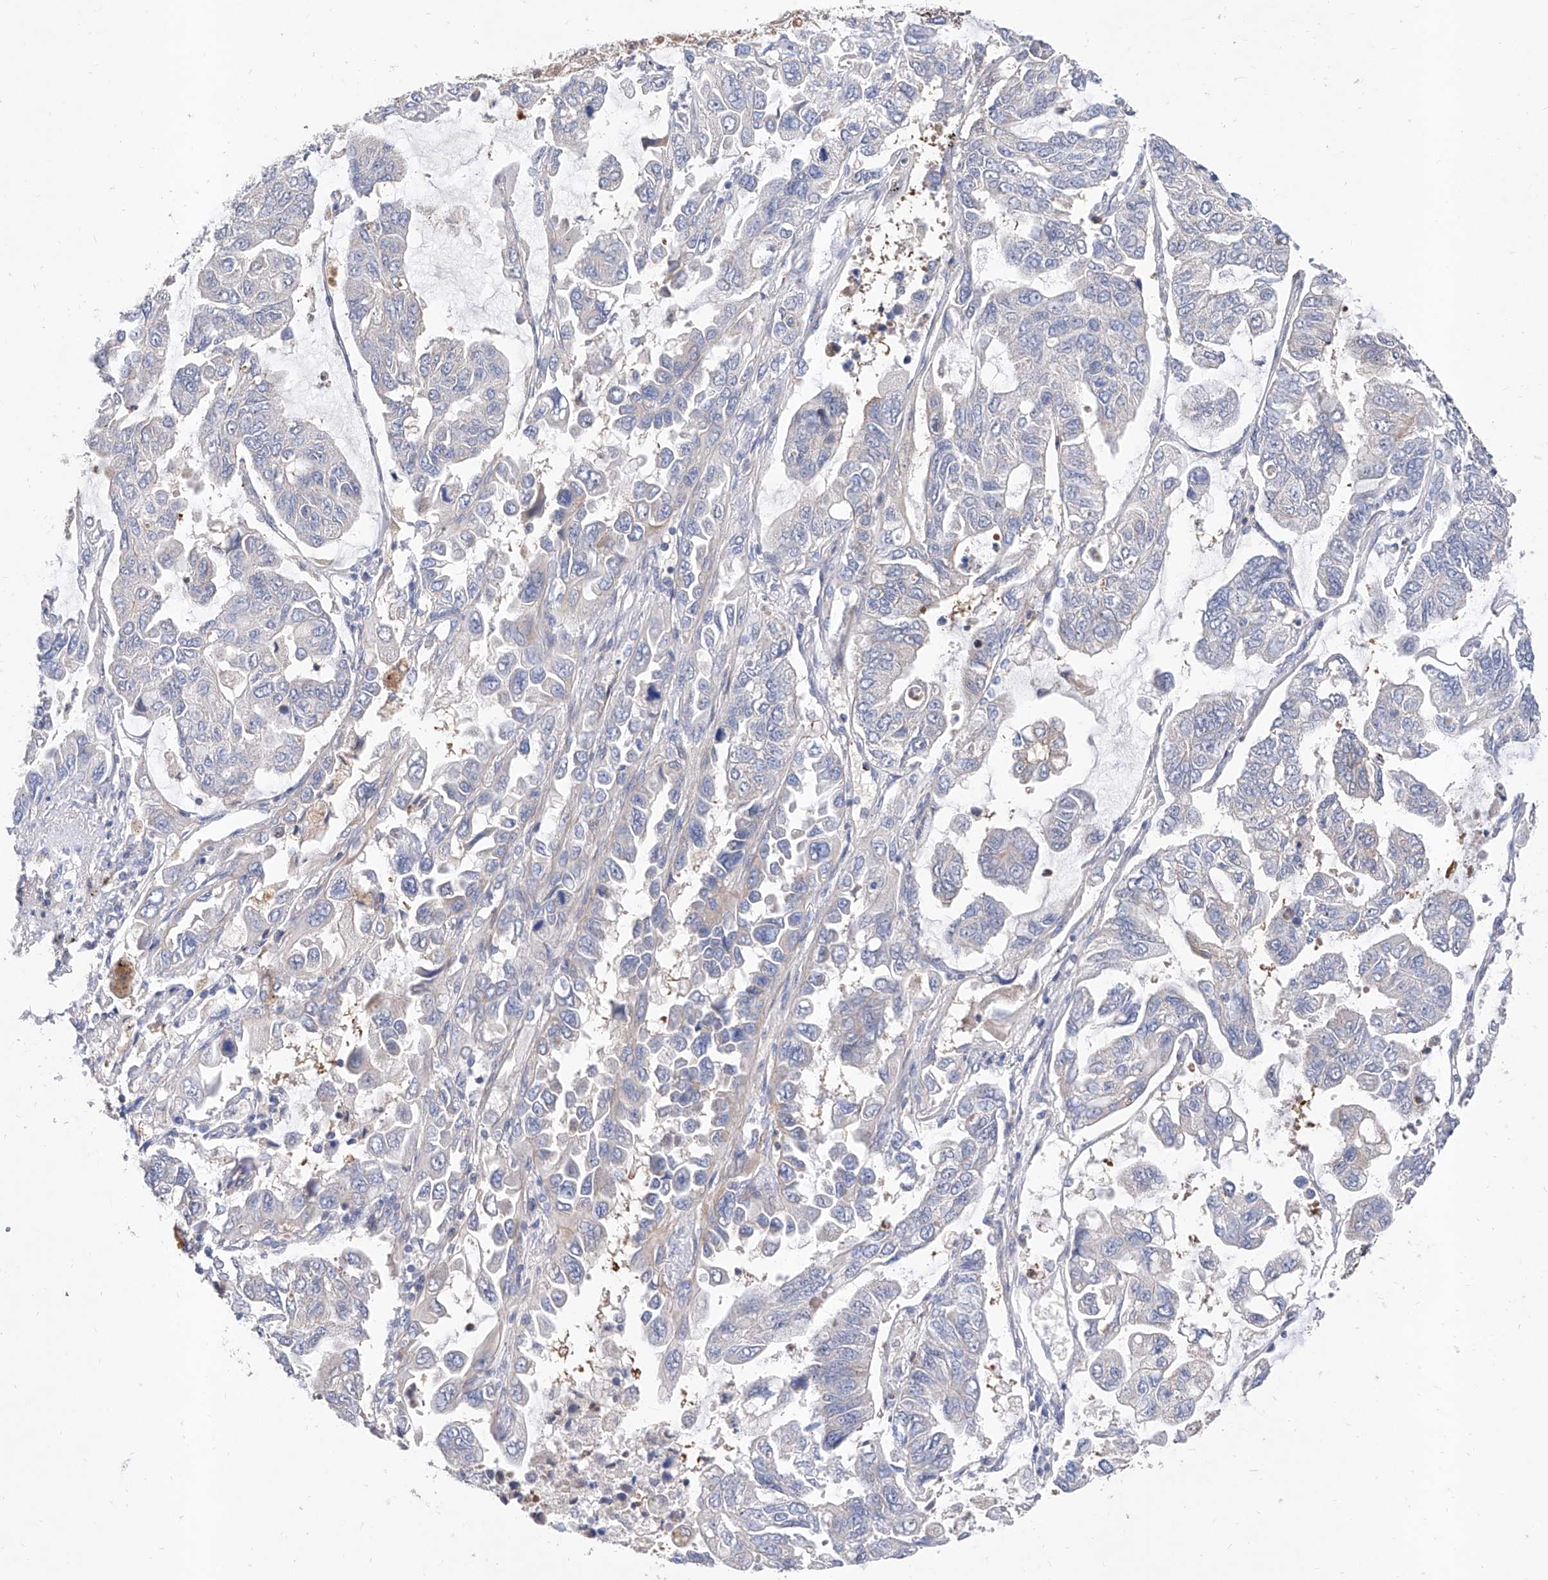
{"staining": {"intensity": "negative", "quantity": "none", "location": "none"}, "tissue": "lung cancer", "cell_type": "Tumor cells", "image_type": "cancer", "snomed": [{"axis": "morphology", "description": "Adenocarcinoma, NOS"}, {"axis": "topography", "description": "Lung"}], "caption": "Histopathology image shows no protein staining in tumor cells of lung cancer (adenocarcinoma) tissue.", "gene": "FUCA2", "patient": {"sex": "male", "age": 64}}